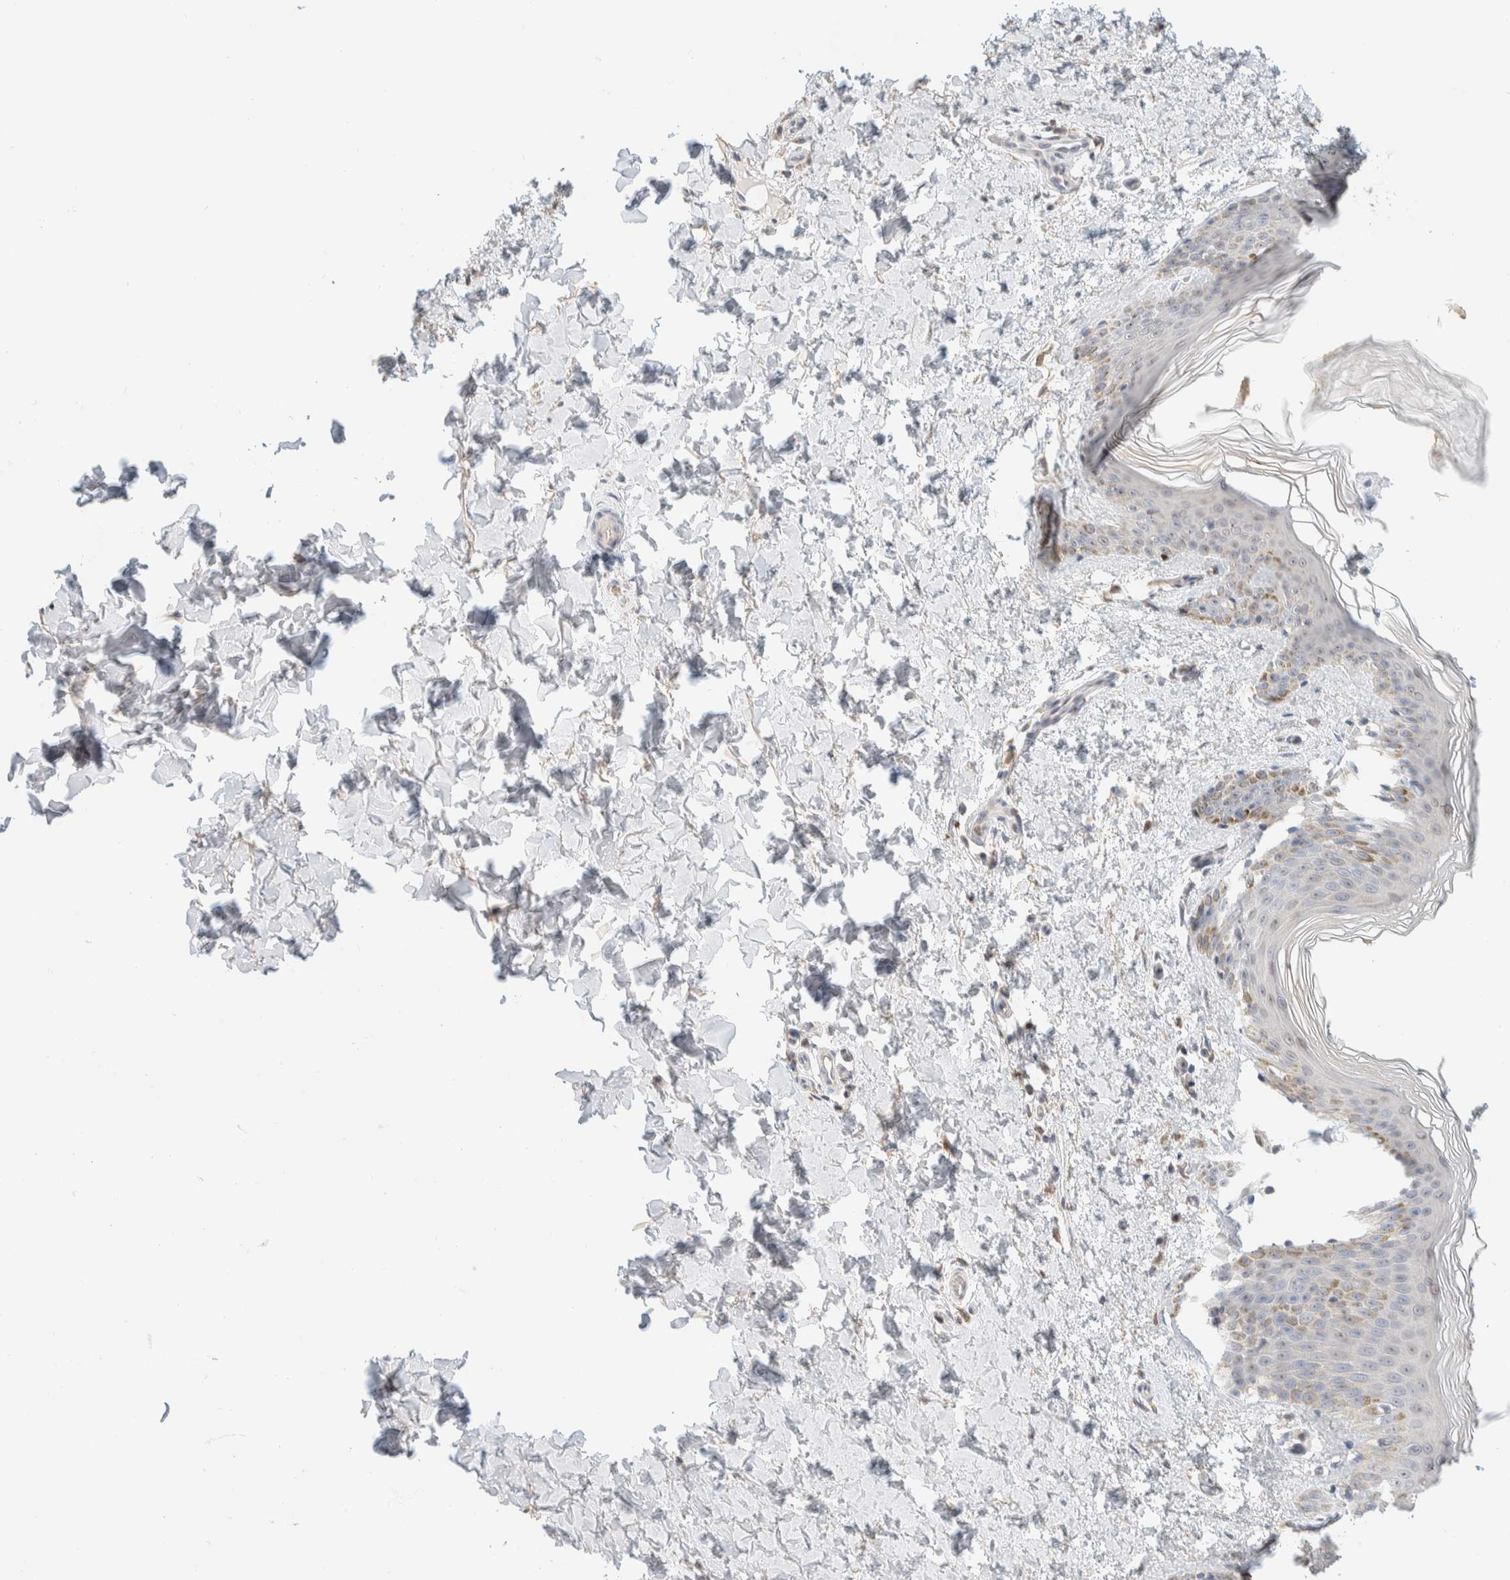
{"staining": {"intensity": "negative", "quantity": "none", "location": "none"}, "tissue": "skin", "cell_type": "Fibroblasts", "image_type": "normal", "snomed": [{"axis": "morphology", "description": "Normal tissue, NOS"}, {"axis": "morphology", "description": "Neoplasm, benign, NOS"}, {"axis": "topography", "description": "Skin"}, {"axis": "topography", "description": "Soft tissue"}], "caption": "DAB (3,3'-diaminobenzidine) immunohistochemical staining of benign human skin displays no significant positivity in fibroblasts. (DAB (3,3'-diaminobenzidine) immunohistochemistry (IHC) with hematoxylin counter stain).", "gene": "HDHD3", "patient": {"sex": "male", "age": 26}}